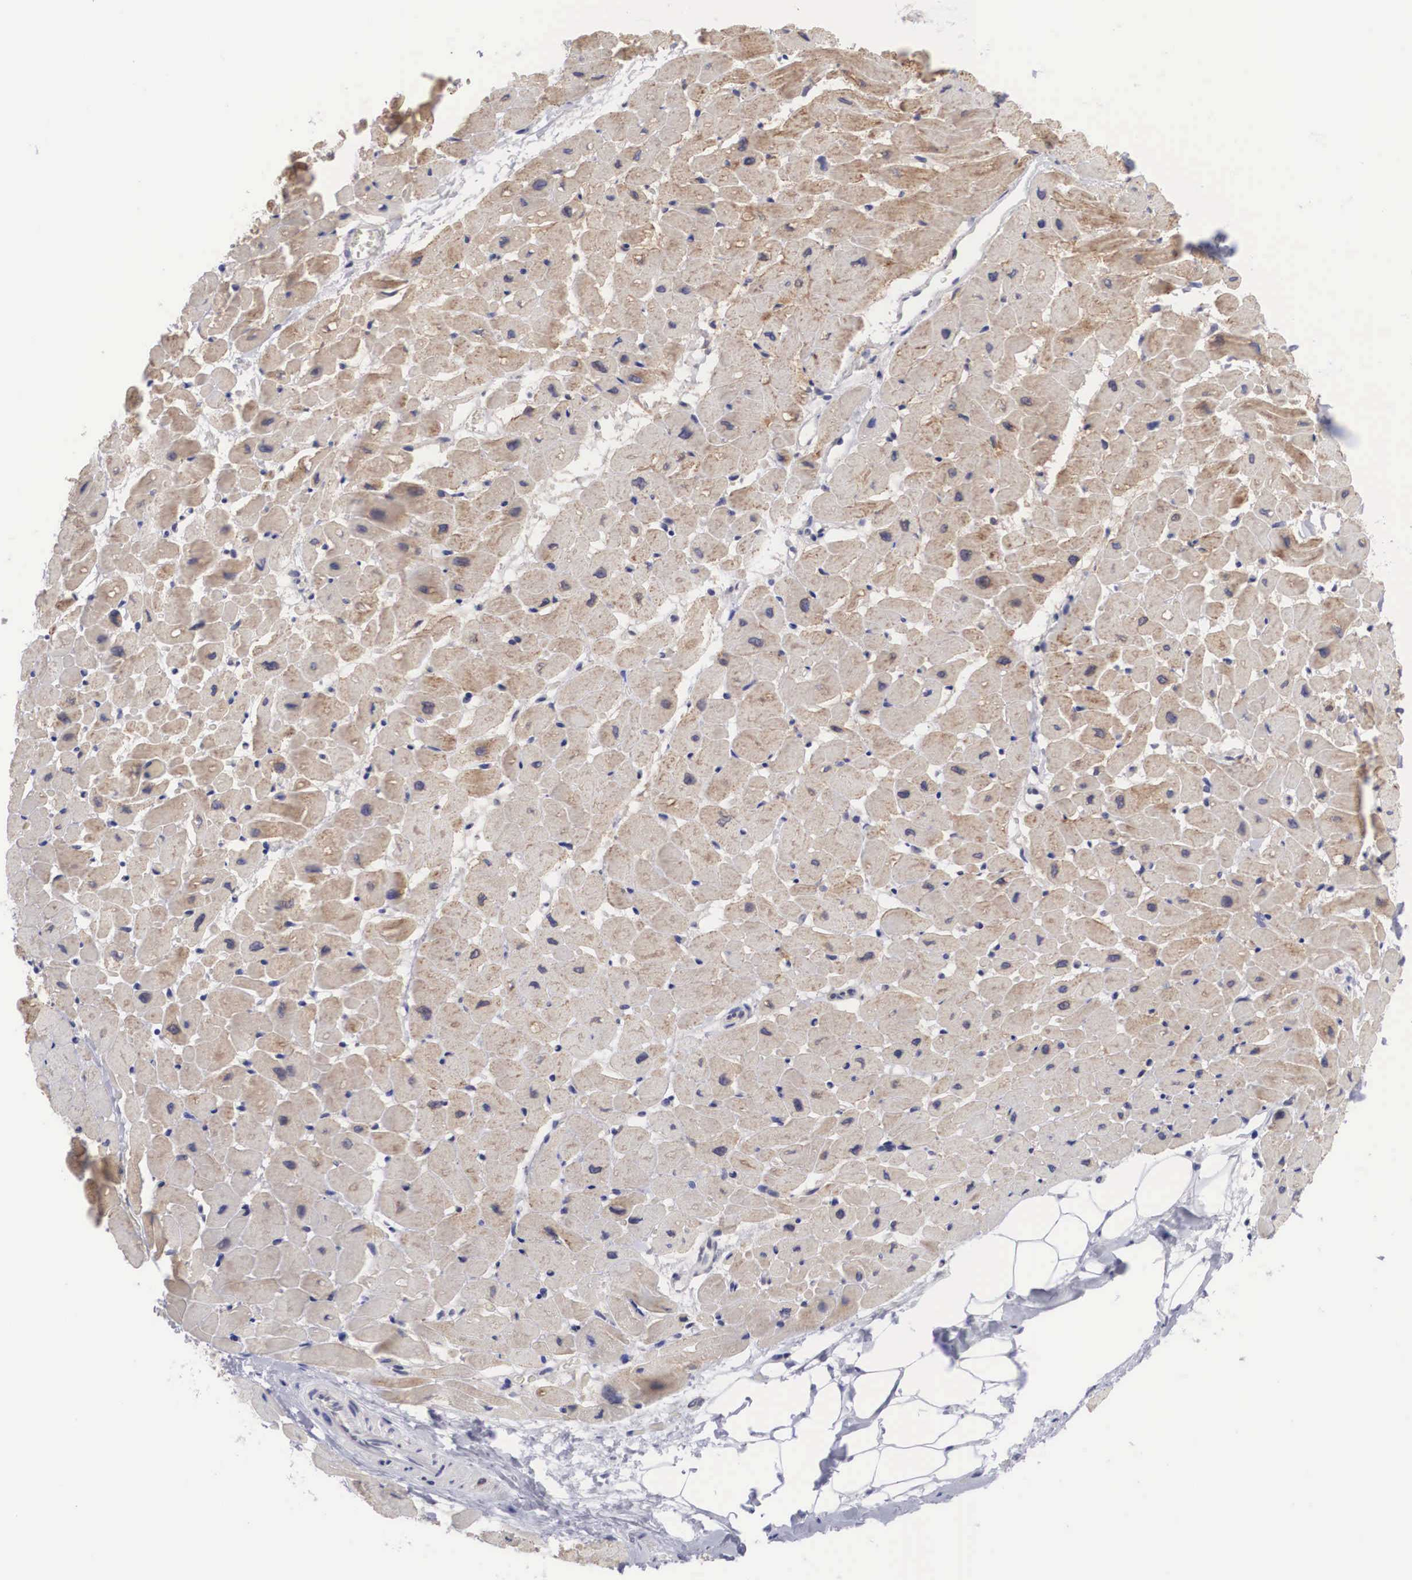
{"staining": {"intensity": "moderate", "quantity": "25%-75%", "location": "cytoplasmic/membranous"}, "tissue": "heart muscle", "cell_type": "Cardiomyocytes", "image_type": "normal", "snomed": [{"axis": "morphology", "description": "Normal tissue, NOS"}, {"axis": "topography", "description": "Heart"}], "caption": "This micrograph shows unremarkable heart muscle stained with immunohistochemistry to label a protein in brown. The cytoplasmic/membranous of cardiomyocytes show moderate positivity for the protein. Nuclei are counter-stained blue.", "gene": "SOX11", "patient": {"sex": "male", "age": 45}}